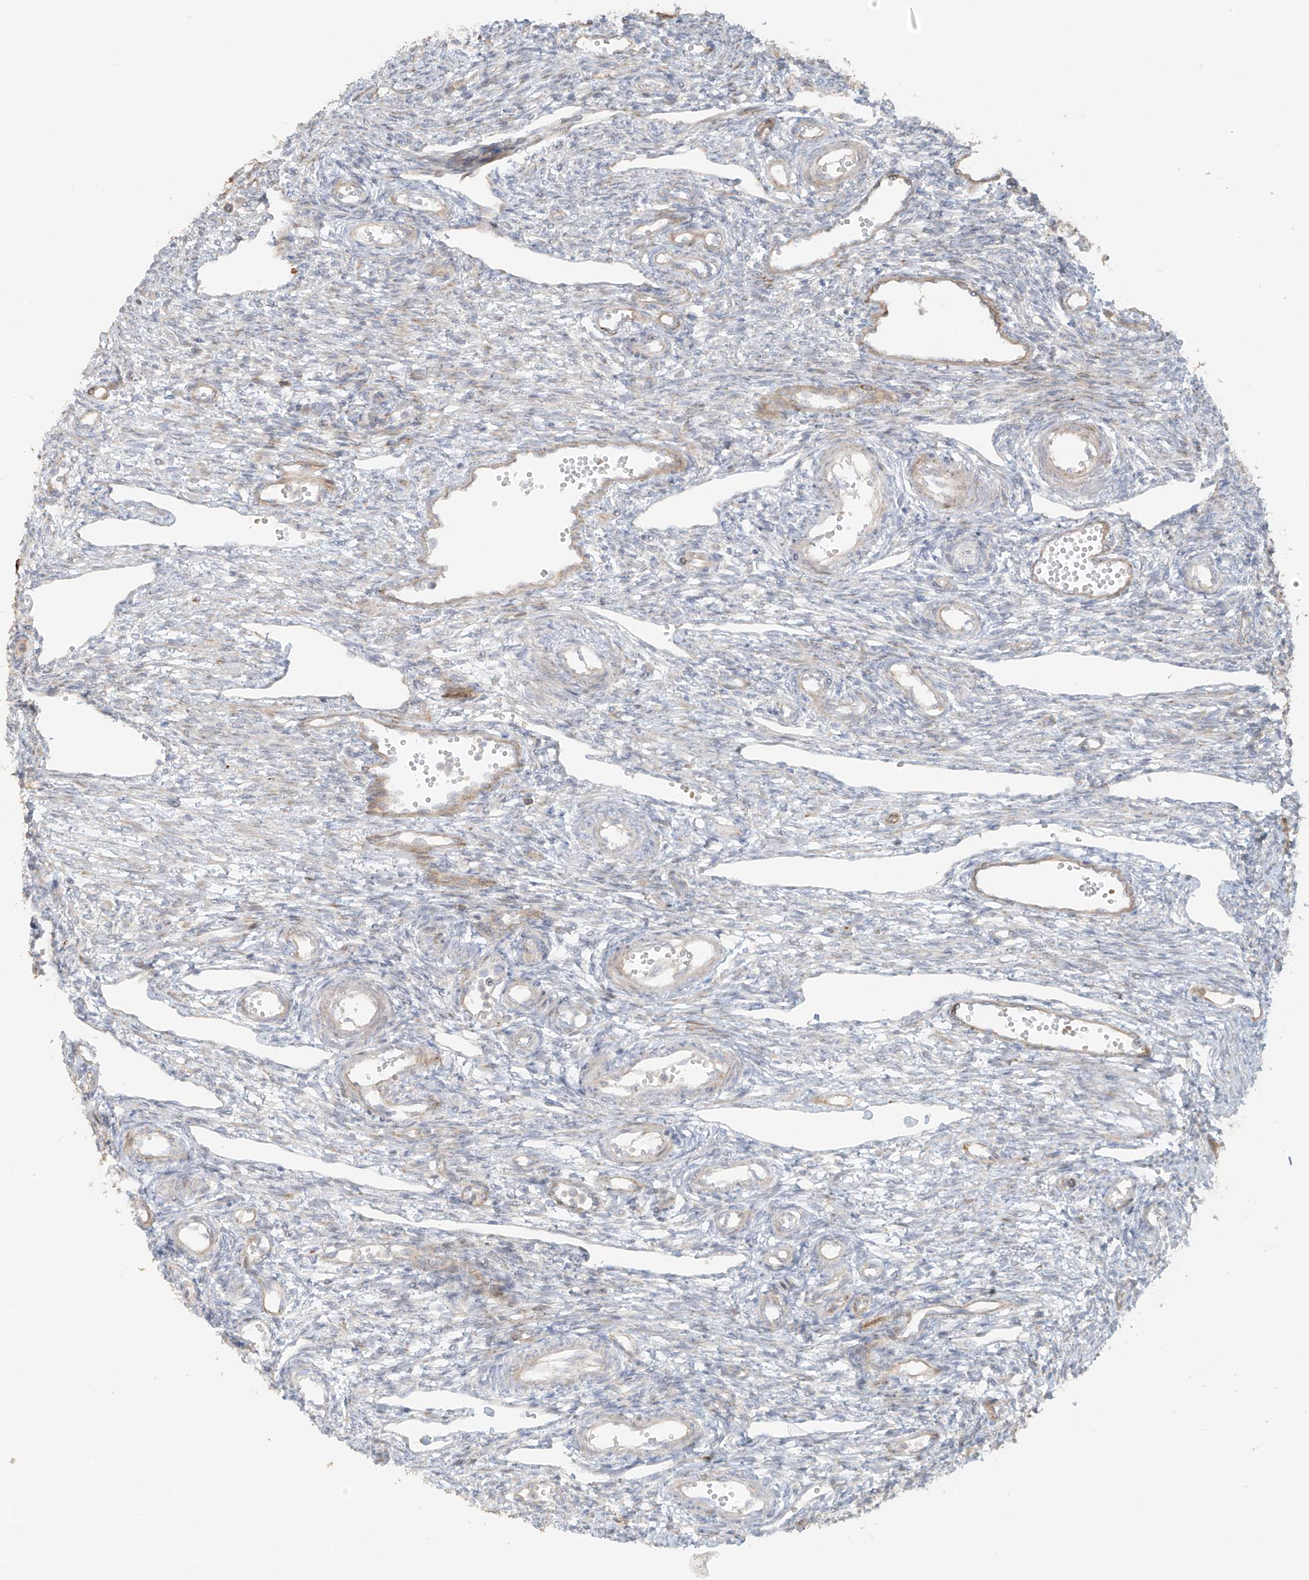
{"staining": {"intensity": "moderate", "quantity": "<25%", "location": "cytoplasmic/membranous"}, "tissue": "ovary", "cell_type": "Ovarian stroma cells", "image_type": "normal", "snomed": [{"axis": "morphology", "description": "Normal tissue, NOS"}, {"axis": "morphology", "description": "Cyst, NOS"}, {"axis": "topography", "description": "Ovary"}], "caption": "This photomicrograph demonstrates immunohistochemistry (IHC) staining of benign ovary, with low moderate cytoplasmic/membranous positivity in about <25% of ovarian stroma cells.", "gene": "MIPEP", "patient": {"sex": "female", "age": 33}}